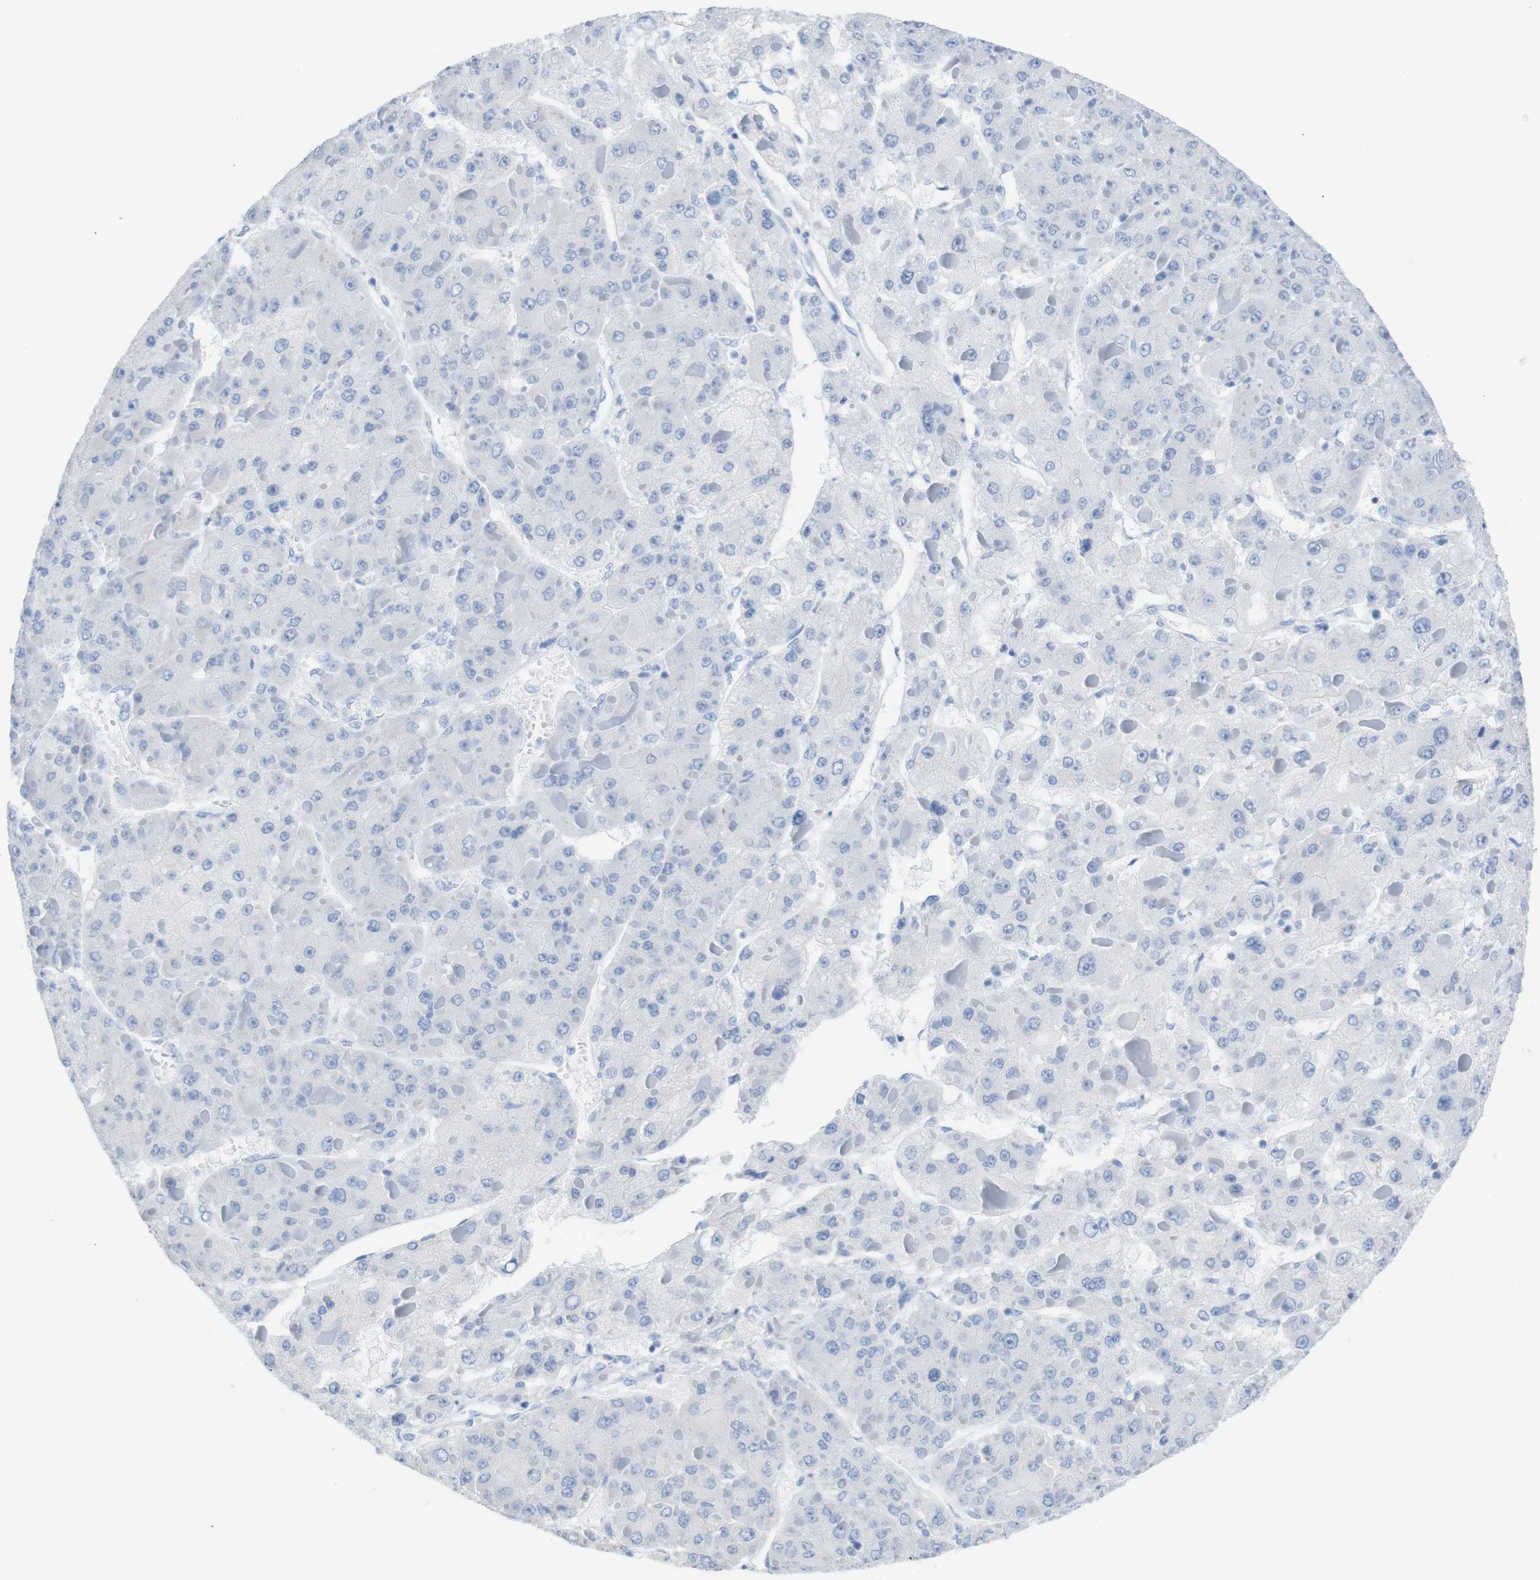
{"staining": {"intensity": "negative", "quantity": "none", "location": "none"}, "tissue": "liver cancer", "cell_type": "Tumor cells", "image_type": "cancer", "snomed": [{"axis": "morphology", "description": "Carcinoma, Hepatocellular, NOS"}, {"axis": "topography", "description": "Liver"}], "caption": "The IHC image has no significant positivity in tumor cells of liver cancer tissue.", "gene": "LAG3", "patient": {"sex": "female", "age": 73}}